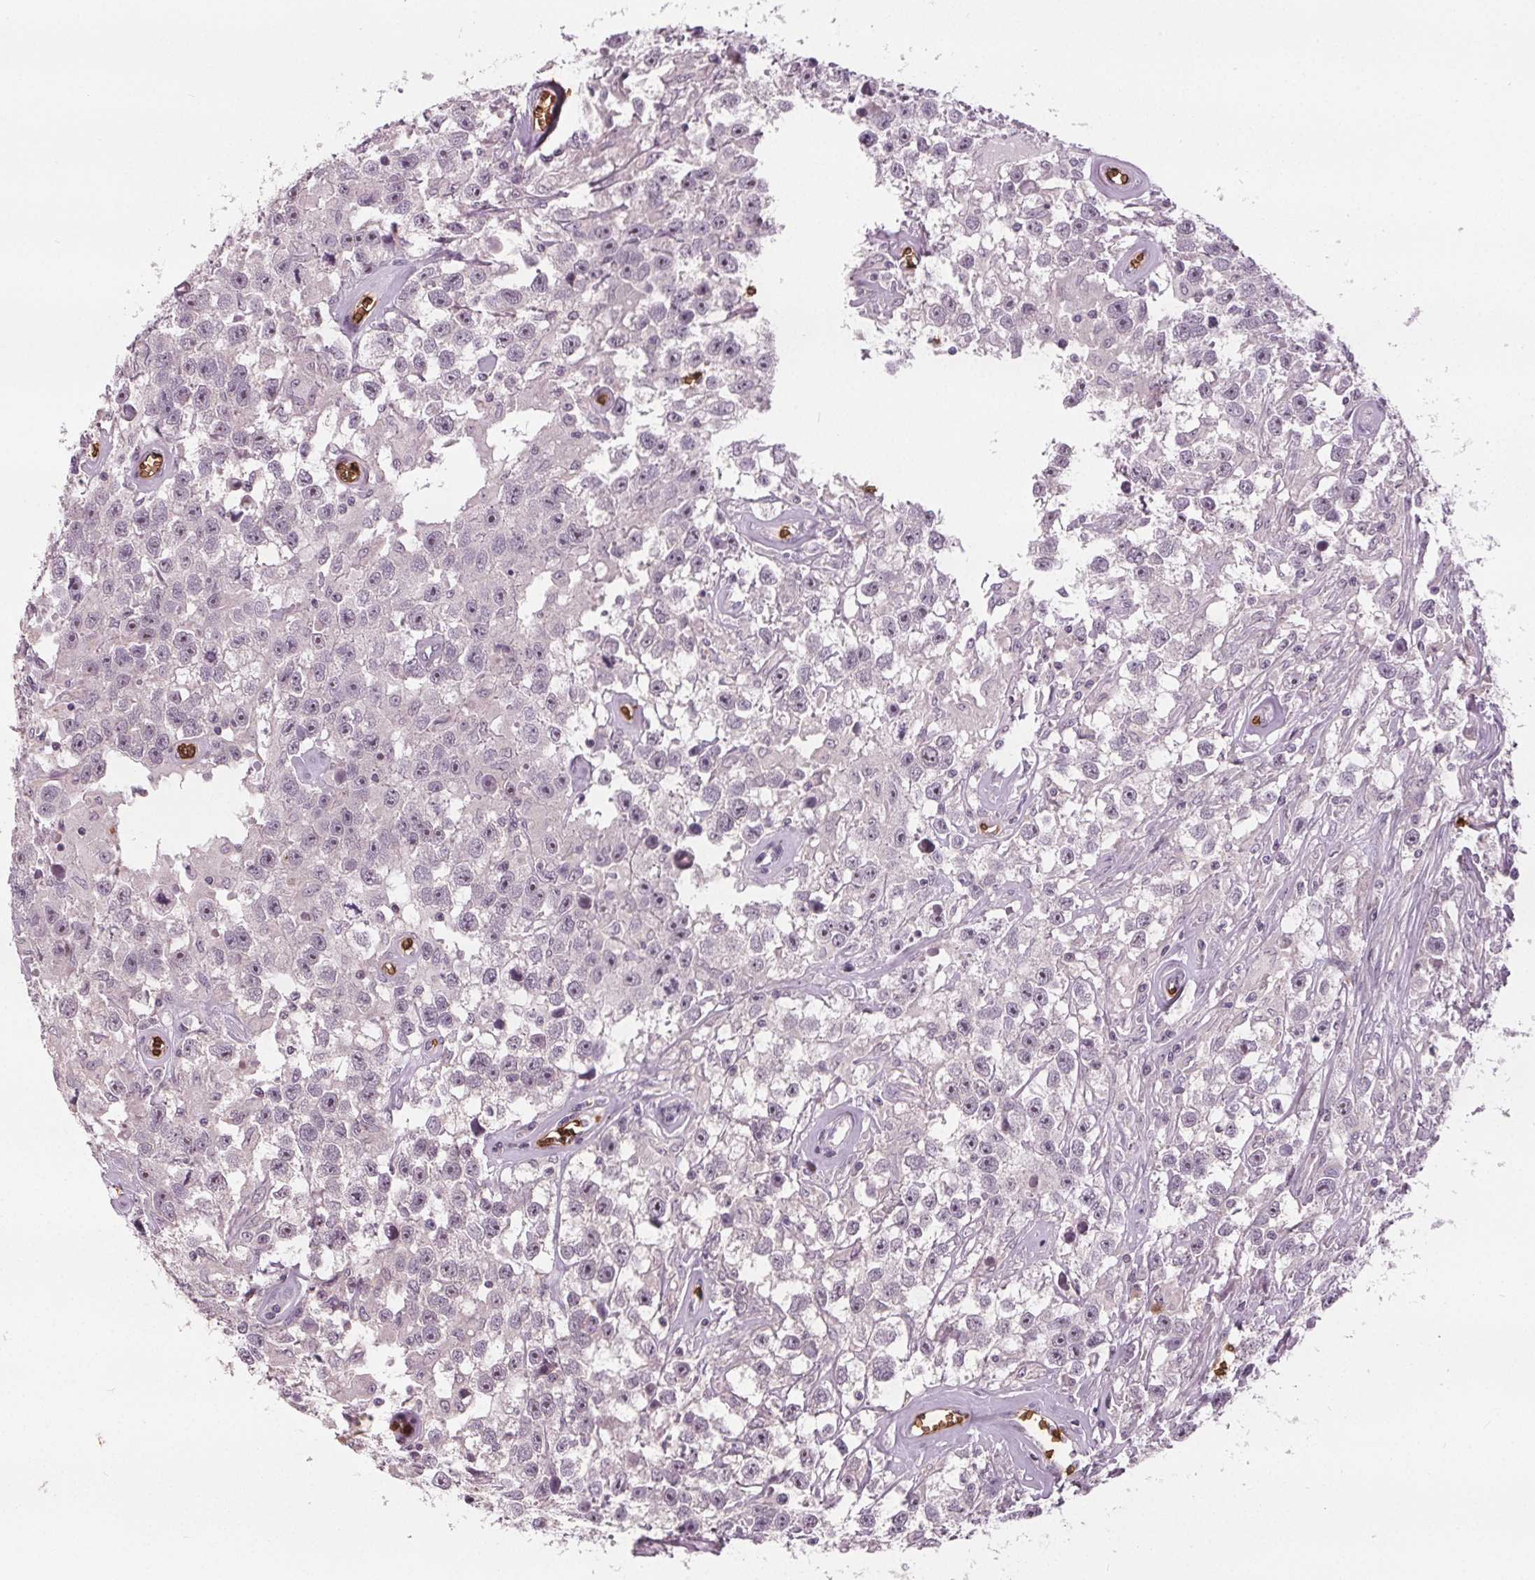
{"staining": {"intensity": "negative", "quantity": "none", "location": "none"}, "tissue": "testis cancer", "cell_type": "Tumor cells", "image_type": "cancer", "snomed": [{"axis": "morphology", "description": "Seminoma, NOS"}, {"axis": "topography", "description": "Testis"}], "caption": "This is an IHC histopathology image of human testis cancer. There is no staining in tumor cells.", "gene": "SLC4A1", "patient": {"sex": "male", "age": 43}}